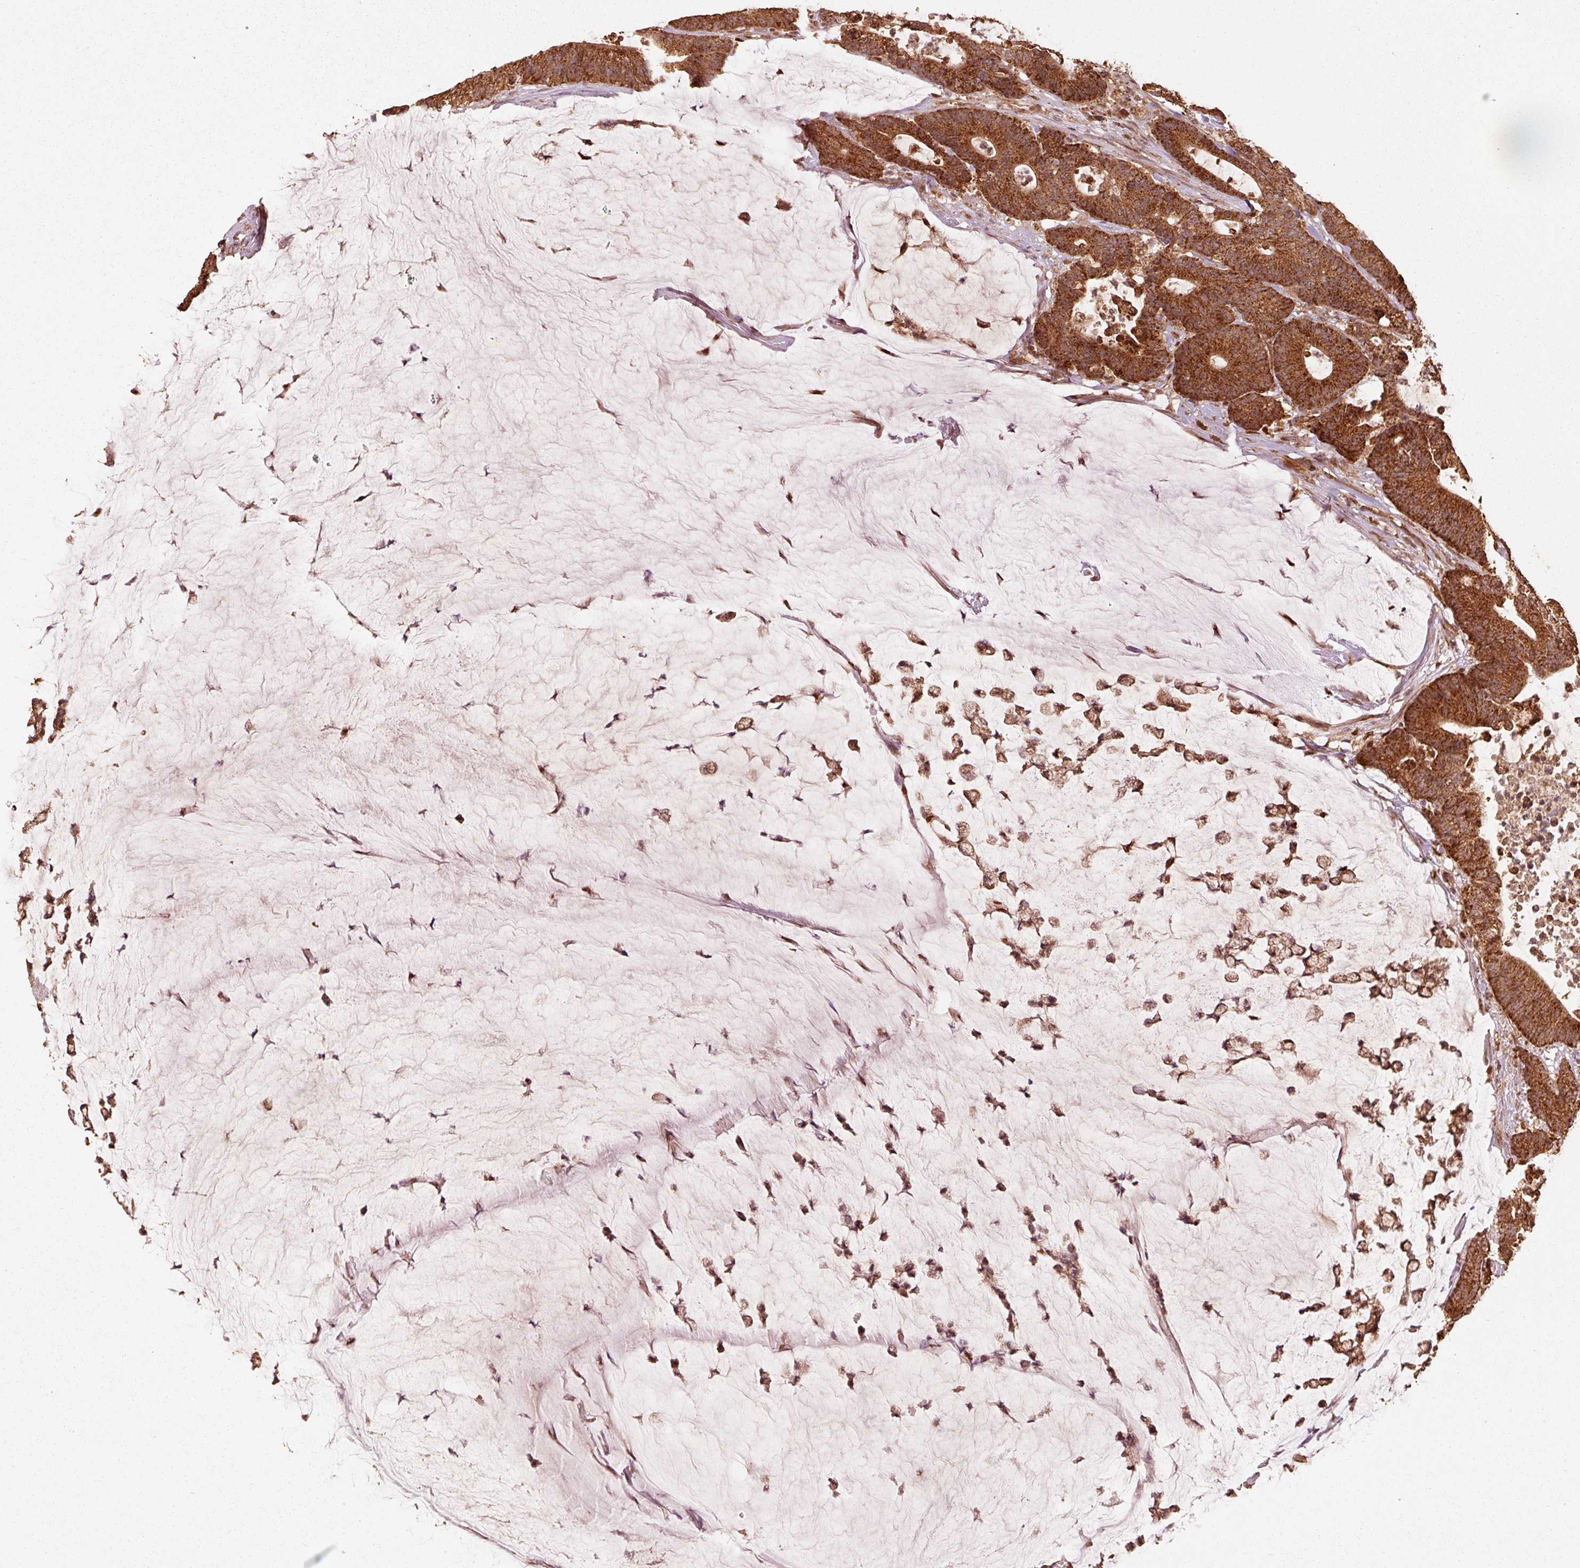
{"staining": {"intensity": "strong", "quantity": ">75%", "location": "cytoplasmic/membranous"}, "tissue": "colorectal cancer", "cell_type": "Tumor cells", "image_type": "cancer", "snomed": [{"axis": "morphology", "description": "Adenocarcinoma, NOS"}, {"axis": "topography", "description": "Colon"}], "caption": "A photomicrograph of human colorectal cancer (adenocarcinoma) stained for a protein demonstrates strong cytoplasmic/membranous brown staining in tumor cells.", "gene": "MRPL16", "patient": {"sex": "female", "age": 84}}